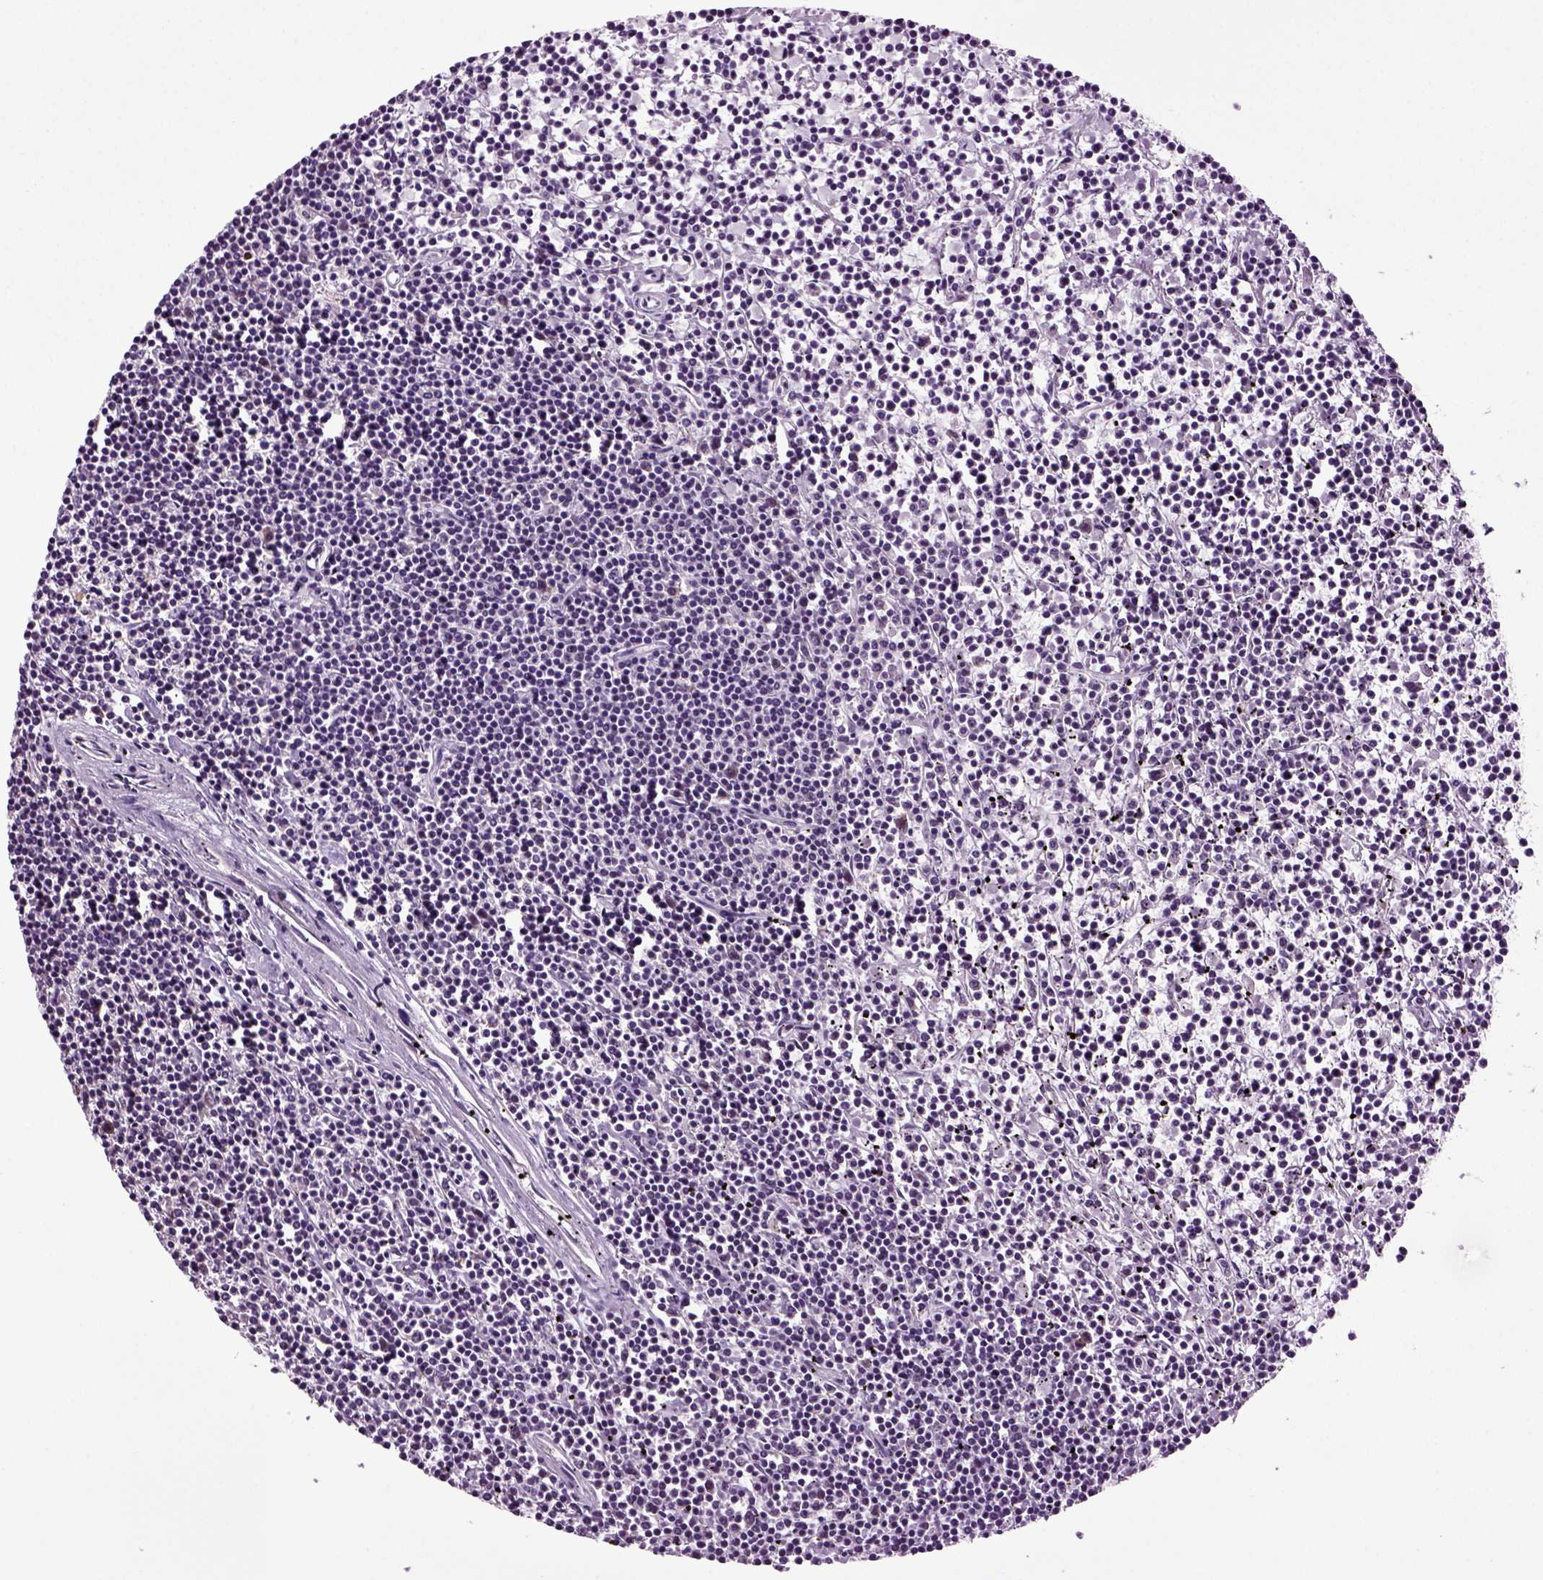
{"staining": {"intensity": "negative", "quantity": "none", "location": "none"}, "tissue": "lymphoma", "cell_type": "Tumor cells", "image_type": "cancer", "snomed": [{"axis": "morphology", "description": "Malignant lymphoma, non-Hodgkin's type, Low grade"}, {"axis": "topography", "description": "Spleen"}], "caption": "Tumor cells are negative for protein expression in human low-grade malignant lymphoma, non-Hodgkin's type.", "gene": "PLCH2", "patient": {"sex": "female", "age": 19}}